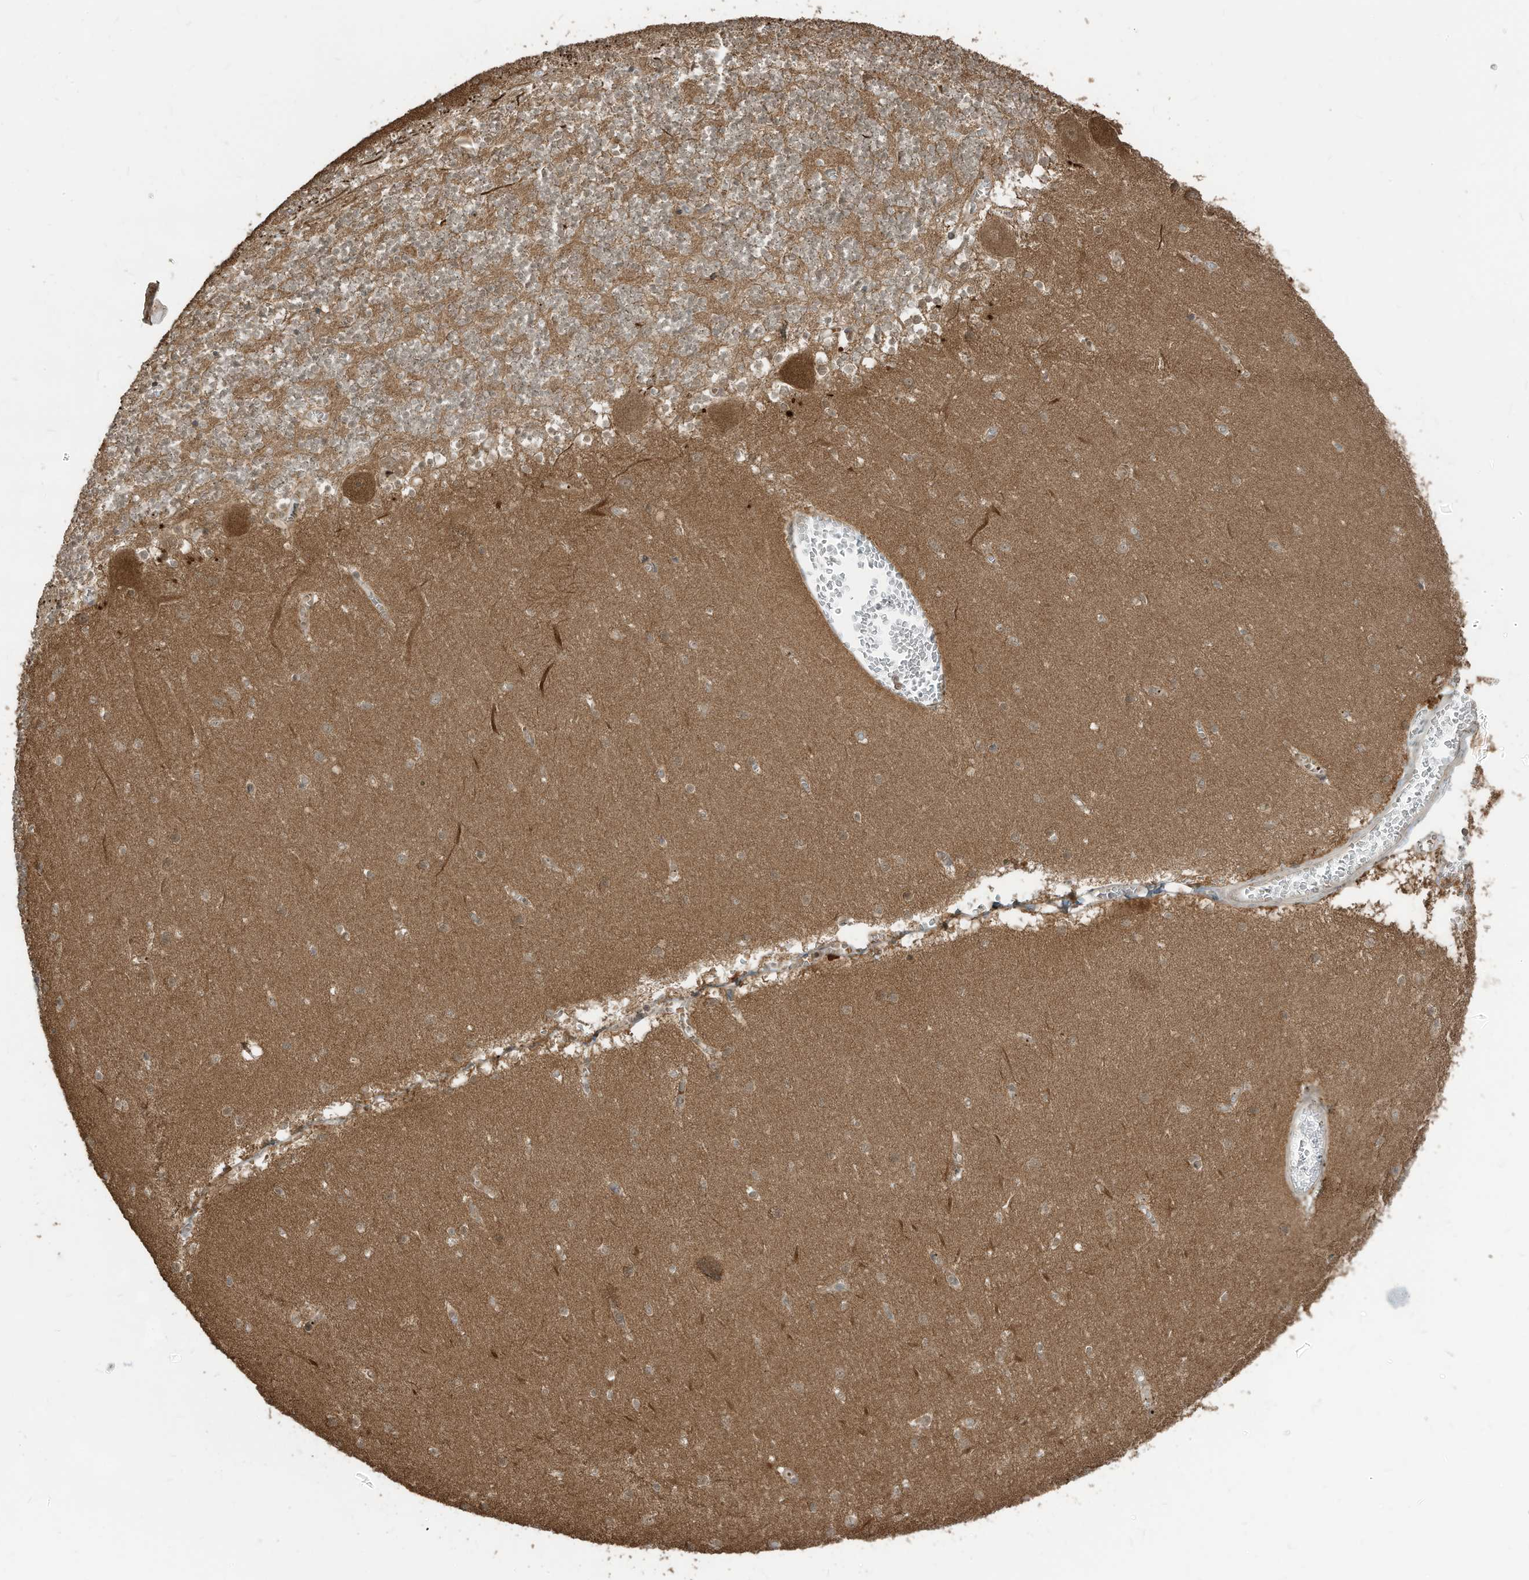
{"staining": {"intensity": "moderate", "quantity": "<25%", "location": "cytoplasmic/membranous"}, "tissue": "cerebellum", "cell_type": "Cells in granular layer", "image_type": "normal", "snomed": [{"axis": "morphology", "description": "Normal tissue, NOS"}, {"axis": "topography", "description": "Cerebellum"}], "caption": "Brown immunohistochemical staining in unremarkable cerebellum reveals moderate cytoplasmic/membranous expression in about <25% of cells in granular layer.", "gene": "CARF", "patient": {"sex": "female", "age": 28}}